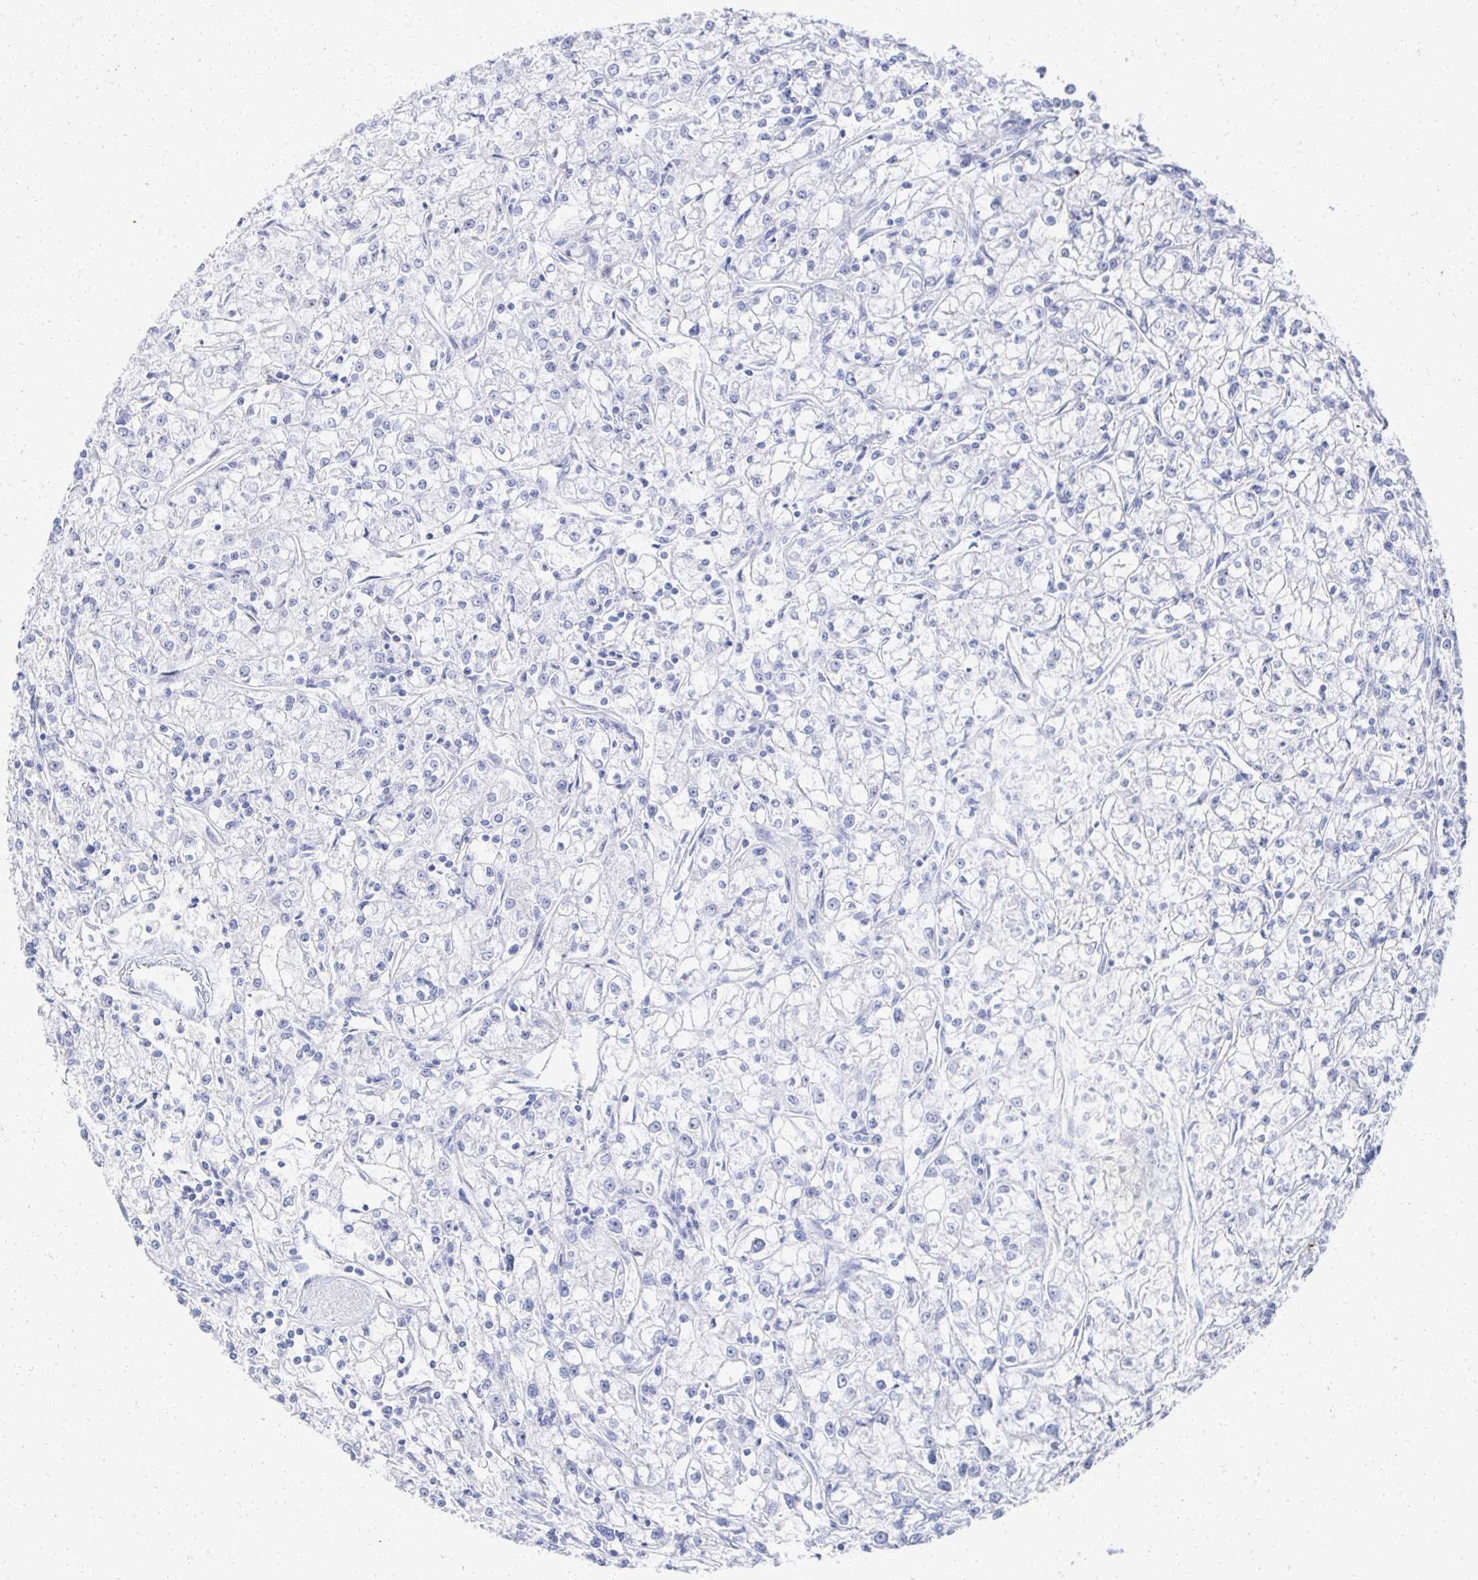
{"staining": {"intensity": "negative", "quantity": "none", "location": "none"}, "tissue": "renal cancer", "cell_type": "Tumor cells", "image_type": "cancer", "snomed": [{"axis": "morphology", "description": "Adenocarcinoma, NOS"}, {"axis": "topography", "description": "Kidney"}], "caption": "Image shows no protein expression in tumor cells of renal cancer (adenocarcinoma) tissue.", "gene": "PRR20A", "patient": {"sex": "female", "age": 59}}